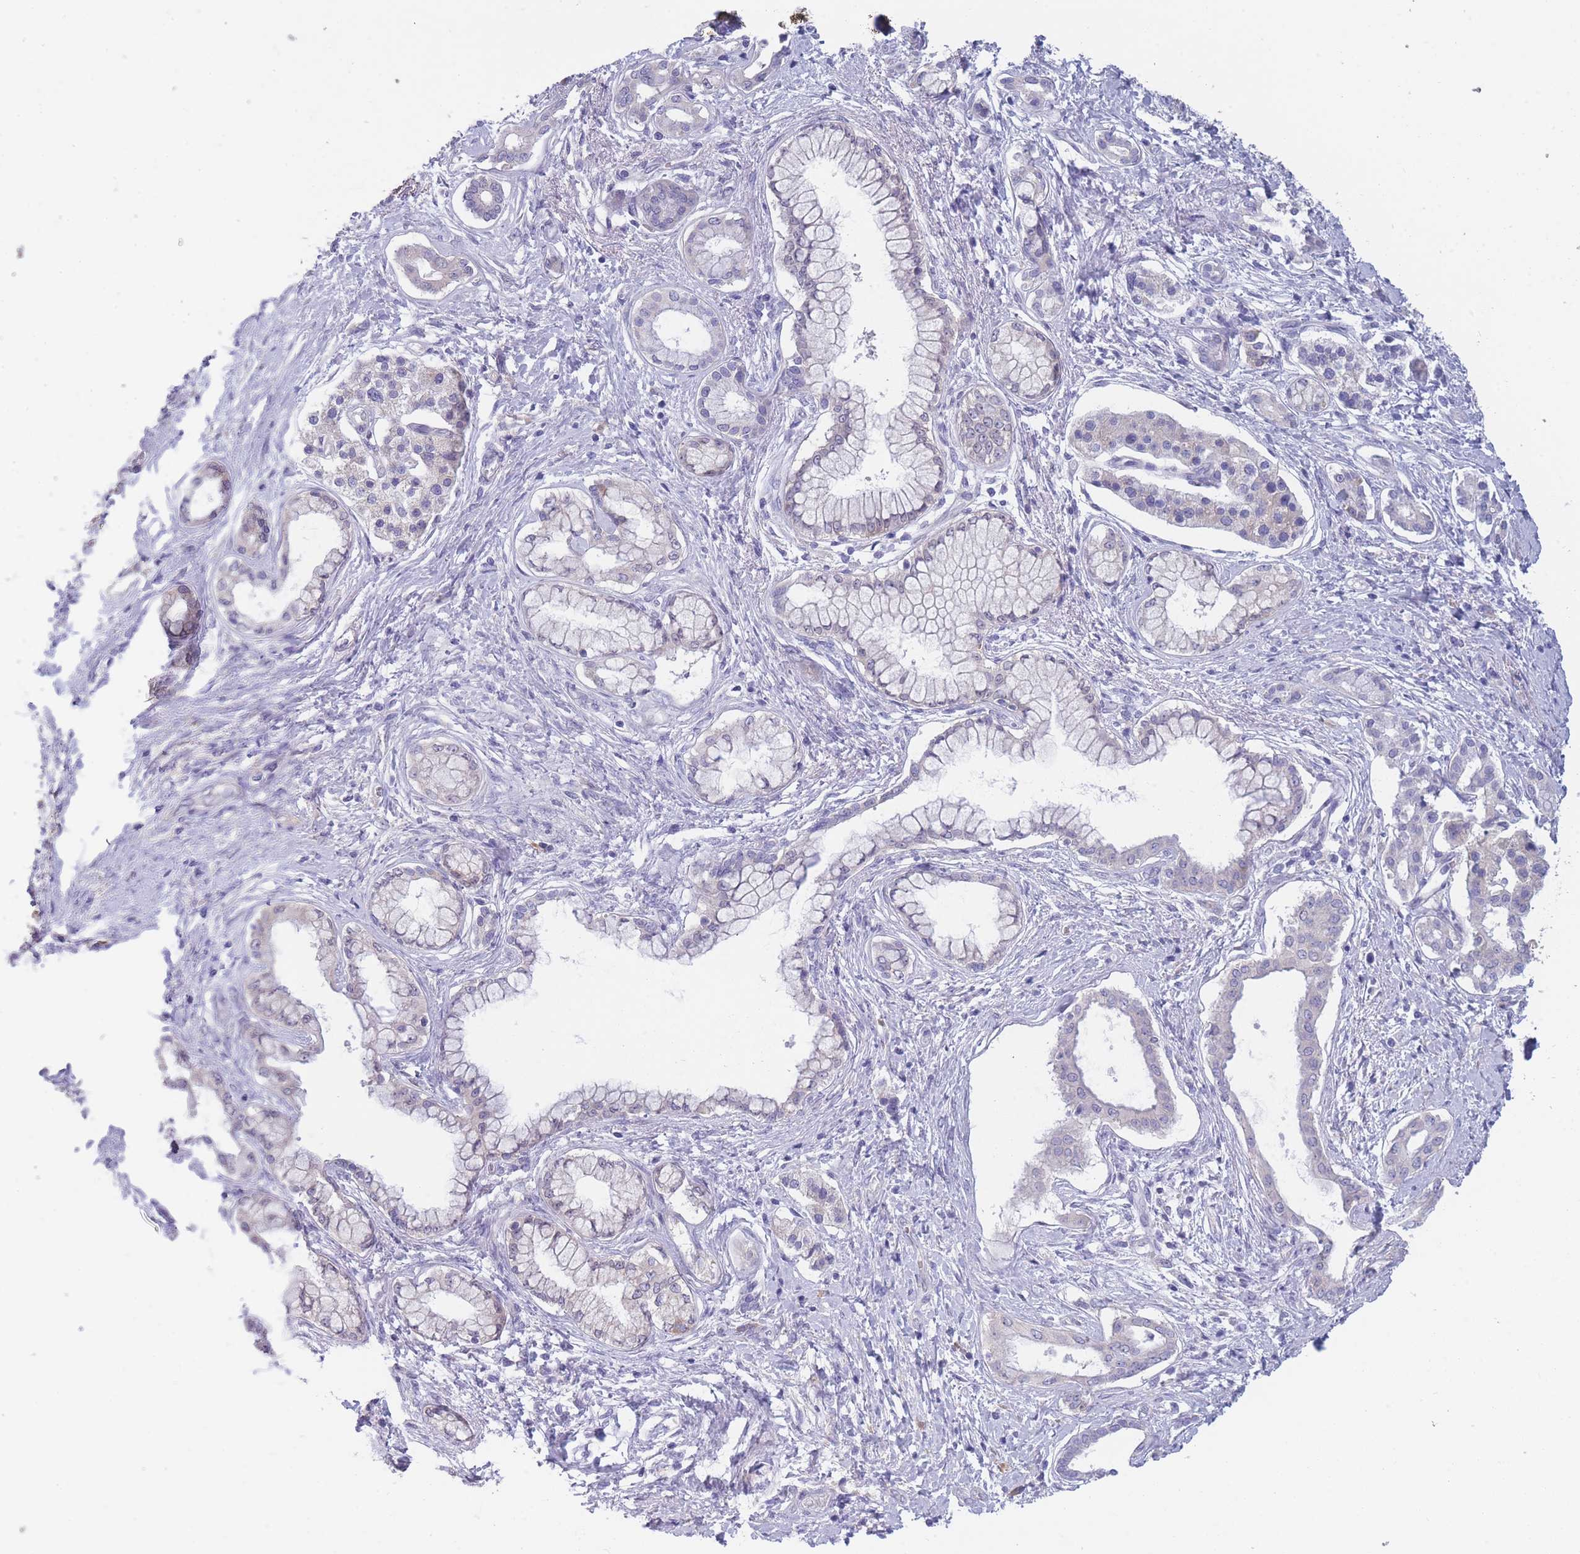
{"staining": {"intensity": "negative", "quantity": "none", "location": "none"}, "tissue": "pancreatic cancer", "cell_type": "Tumor cells", "image_type": "cancer", "snomed": [{"axis": "morphology", "description": "Adenocarcinoma, NOS"}, {"axis": "topography", "description": "Pancreas"}], "caption": "An immunohistochemistry (IHC) histopathology image of adenocarcinoma (pancreatic) is shown. There is no staining in tumor cells of adenocarcinoma (pancreatic).", "gene": "NDUFAF6", "patient": {"sex": "male", "age": 70}}